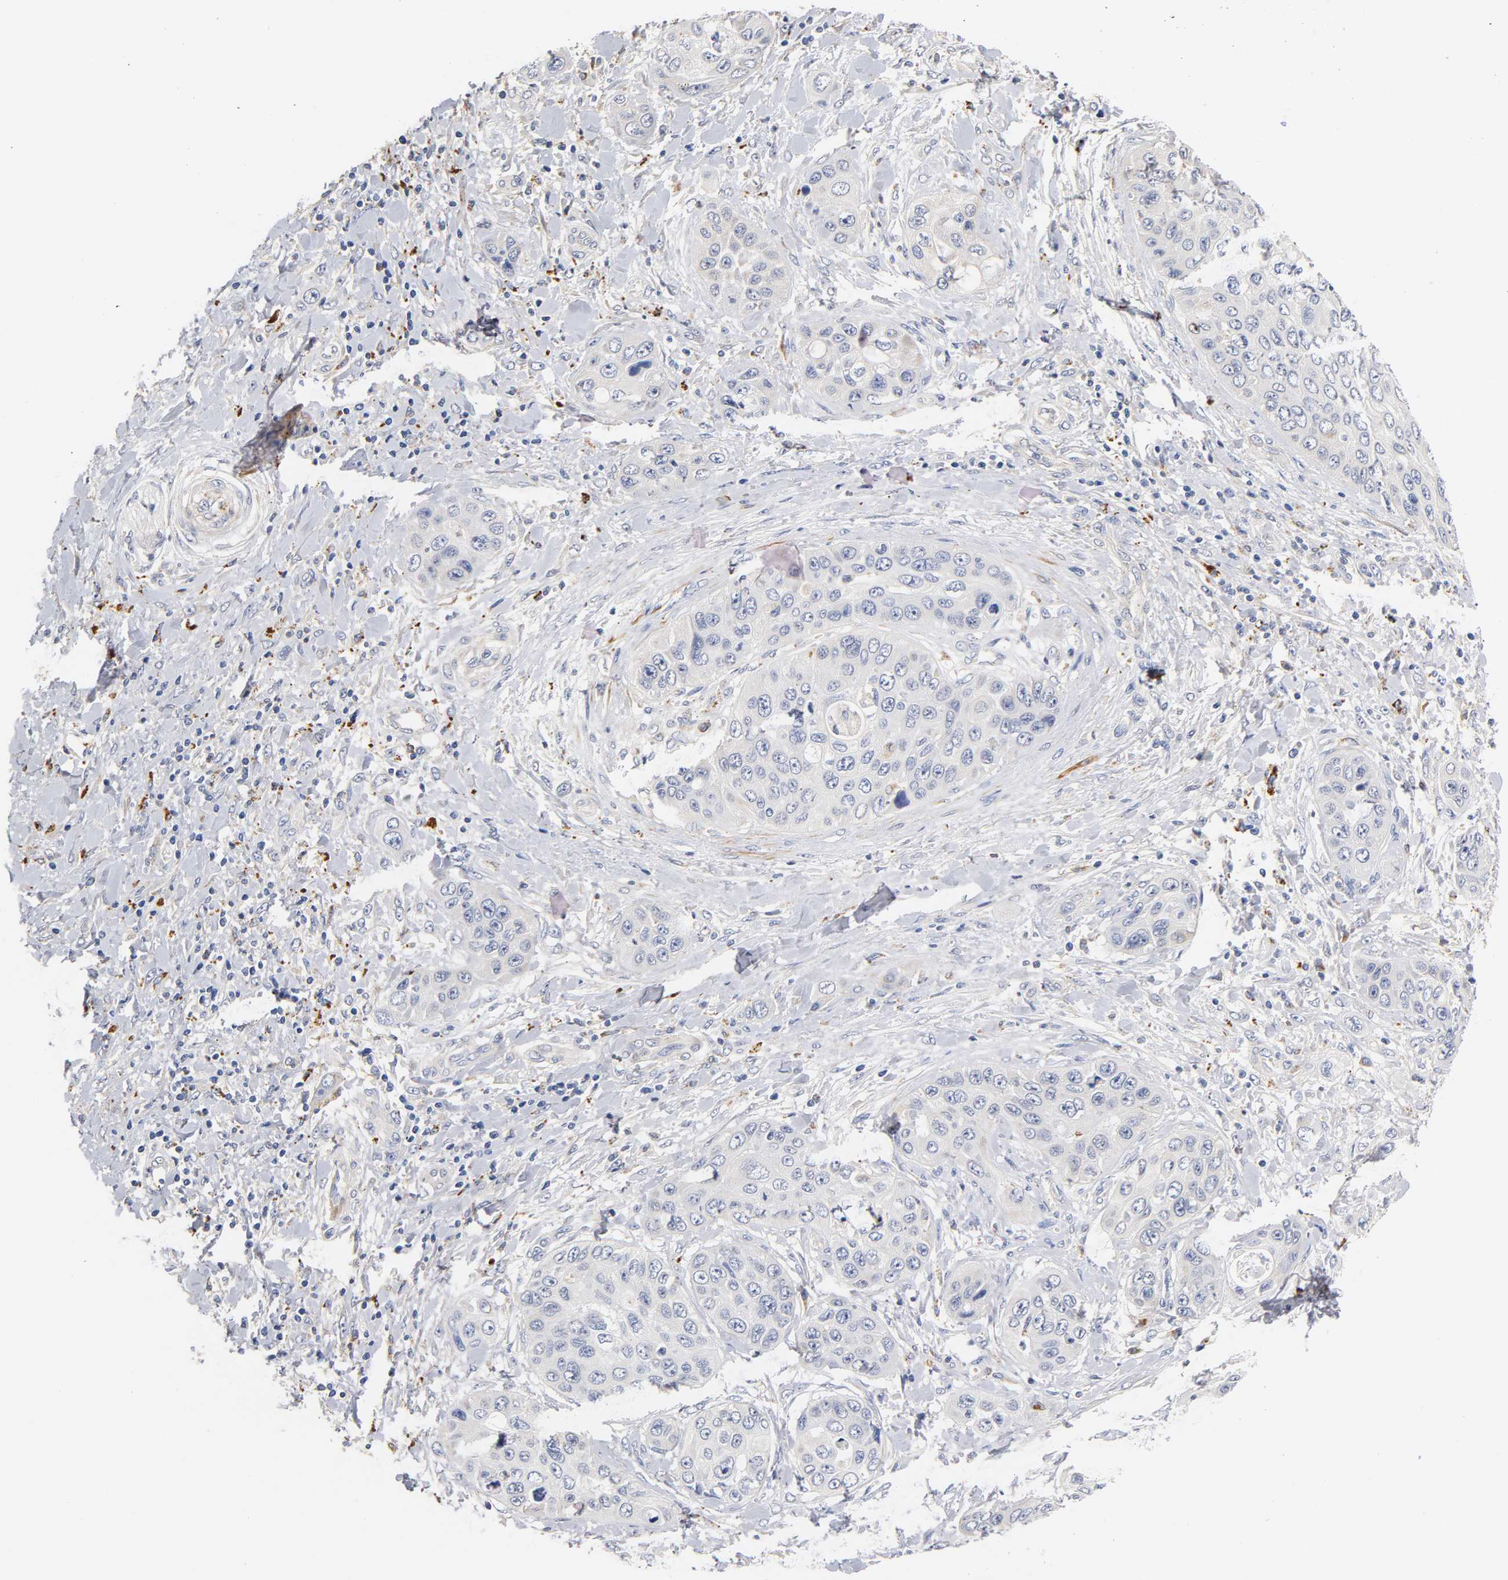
{"staining": {"intensity": "negative", "quantity": "none", "location": "none"}, "tissue": "pancreatic cancer", "cell_type": "Tumor cells", "image_type": "cancer", "snomed": [{"axis": "morphology", "description": "Adenocarcinoma, NOS"}, {"axis": "topography", "description": "Pancreas"}], "caption": "High magnification brightfield microscopy of pancreatic cancer (adenocarcinoma) stained with DAB (3,3'-diaminobenzidine) (brown) and counterstained with hematoxylin (blue): tumor cells show no significant staining. Brightfield microscopy of immunohistochemistry stained with DAB (brown) and hematoxylin (blue), captured at high magnification.", "gene": "SEMA5A", "patient": {"sex": "female", "age": 70}}